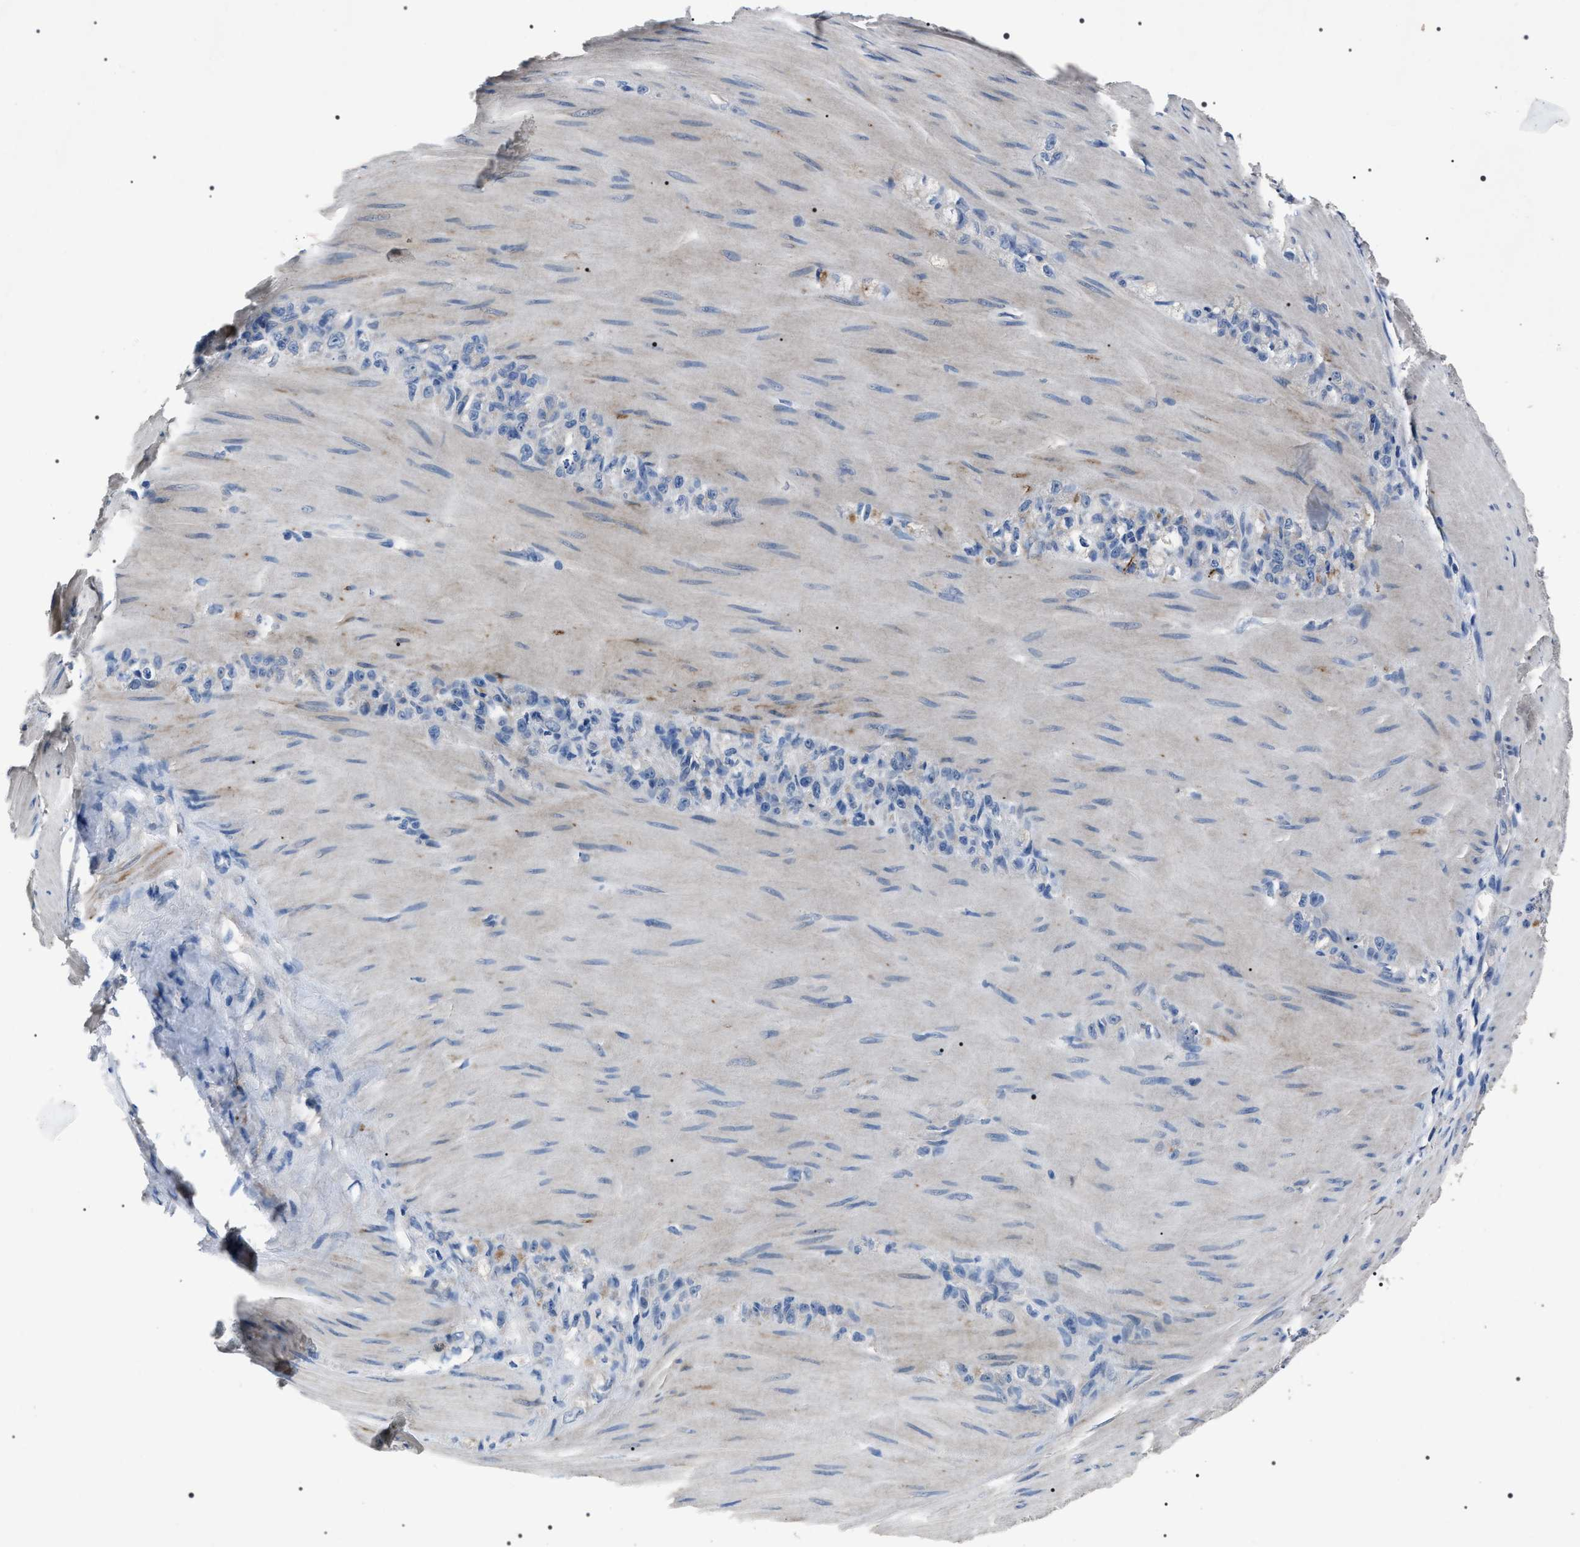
{"staining": {"intensity": "negative", "quantity": "none", "location": "none"}, "tissue": "stomach cancer", "cell_type": "Tumor cells", "image_type": "cancer", "snomed": [{"axis": "morphology", "description": "Normal tissue, NOS"}, {"axis": "morphology", "description": "Adenocarcinoma, NOS"}, {"axis": "topography", "description": "Stomach"}], "caption": "Histopathology image shows no significant protein positivity in tumor cells of stomach cancer.", "gene": "TRIM54", "patient": {"sex": "male", "age": 82}}